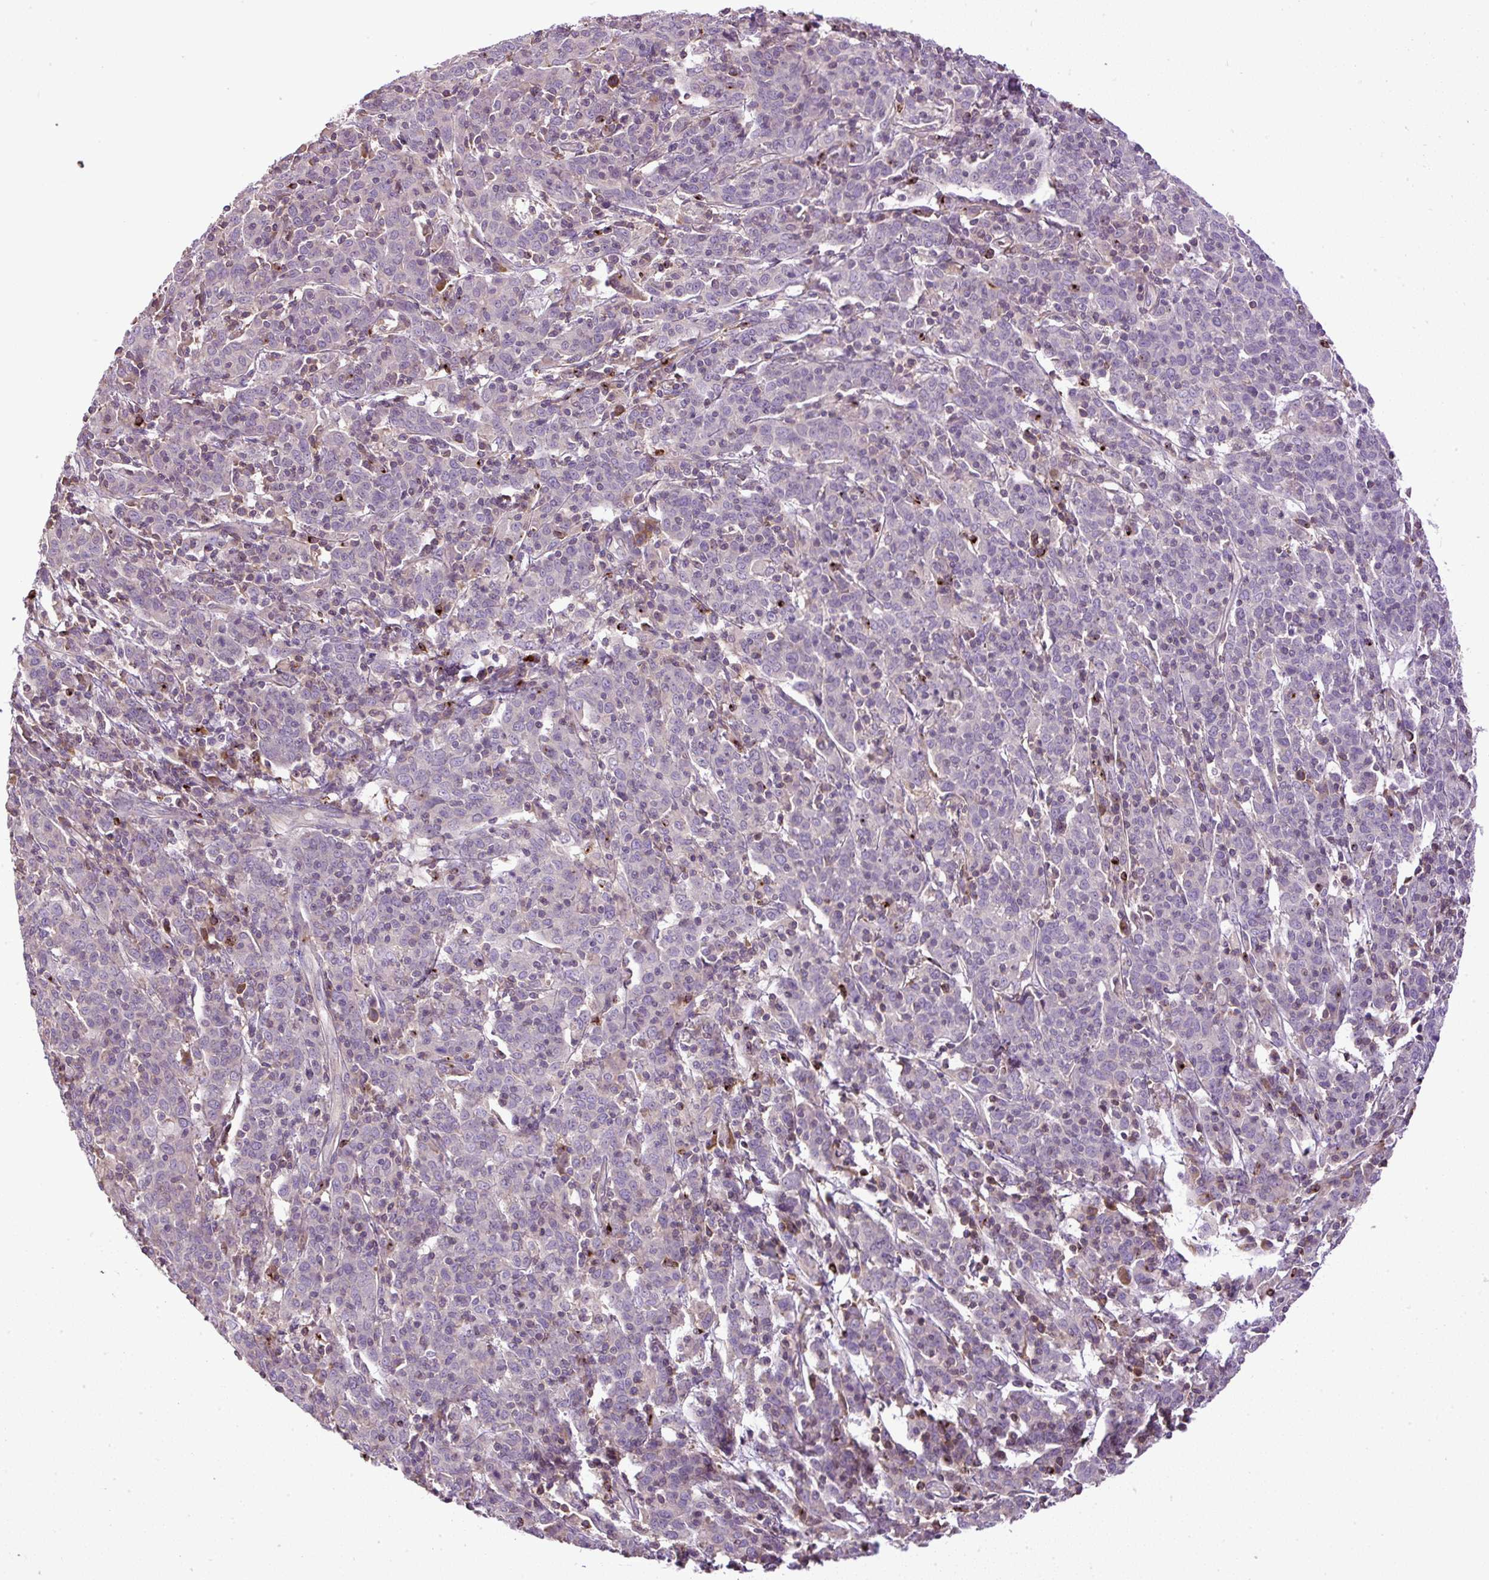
{"staining": {"intensity": "negative", "quantity": "none", "location": "none"}, "tissue": "cervical cancer", "cell_type": "Tumor cells", "image_type": "cancer", "snomed": [{"axis": "morphology", "description": "Squamous cell carcinoma, NOS"}, {"axis": "topography", "description": "Cervix"}], "caption": "Photomicrograph shows no protein expression in tumor cells of cervical cancer tissue. The staining was performed using DAB (3,3'-diaminobenzidine) to visualize the protein expression in brown, while the nuclei were stained in blue with hematoxylin (Magnification: 20x).", "gene": "CXCL13", "patient": {"sex": "female", "age": 67}}